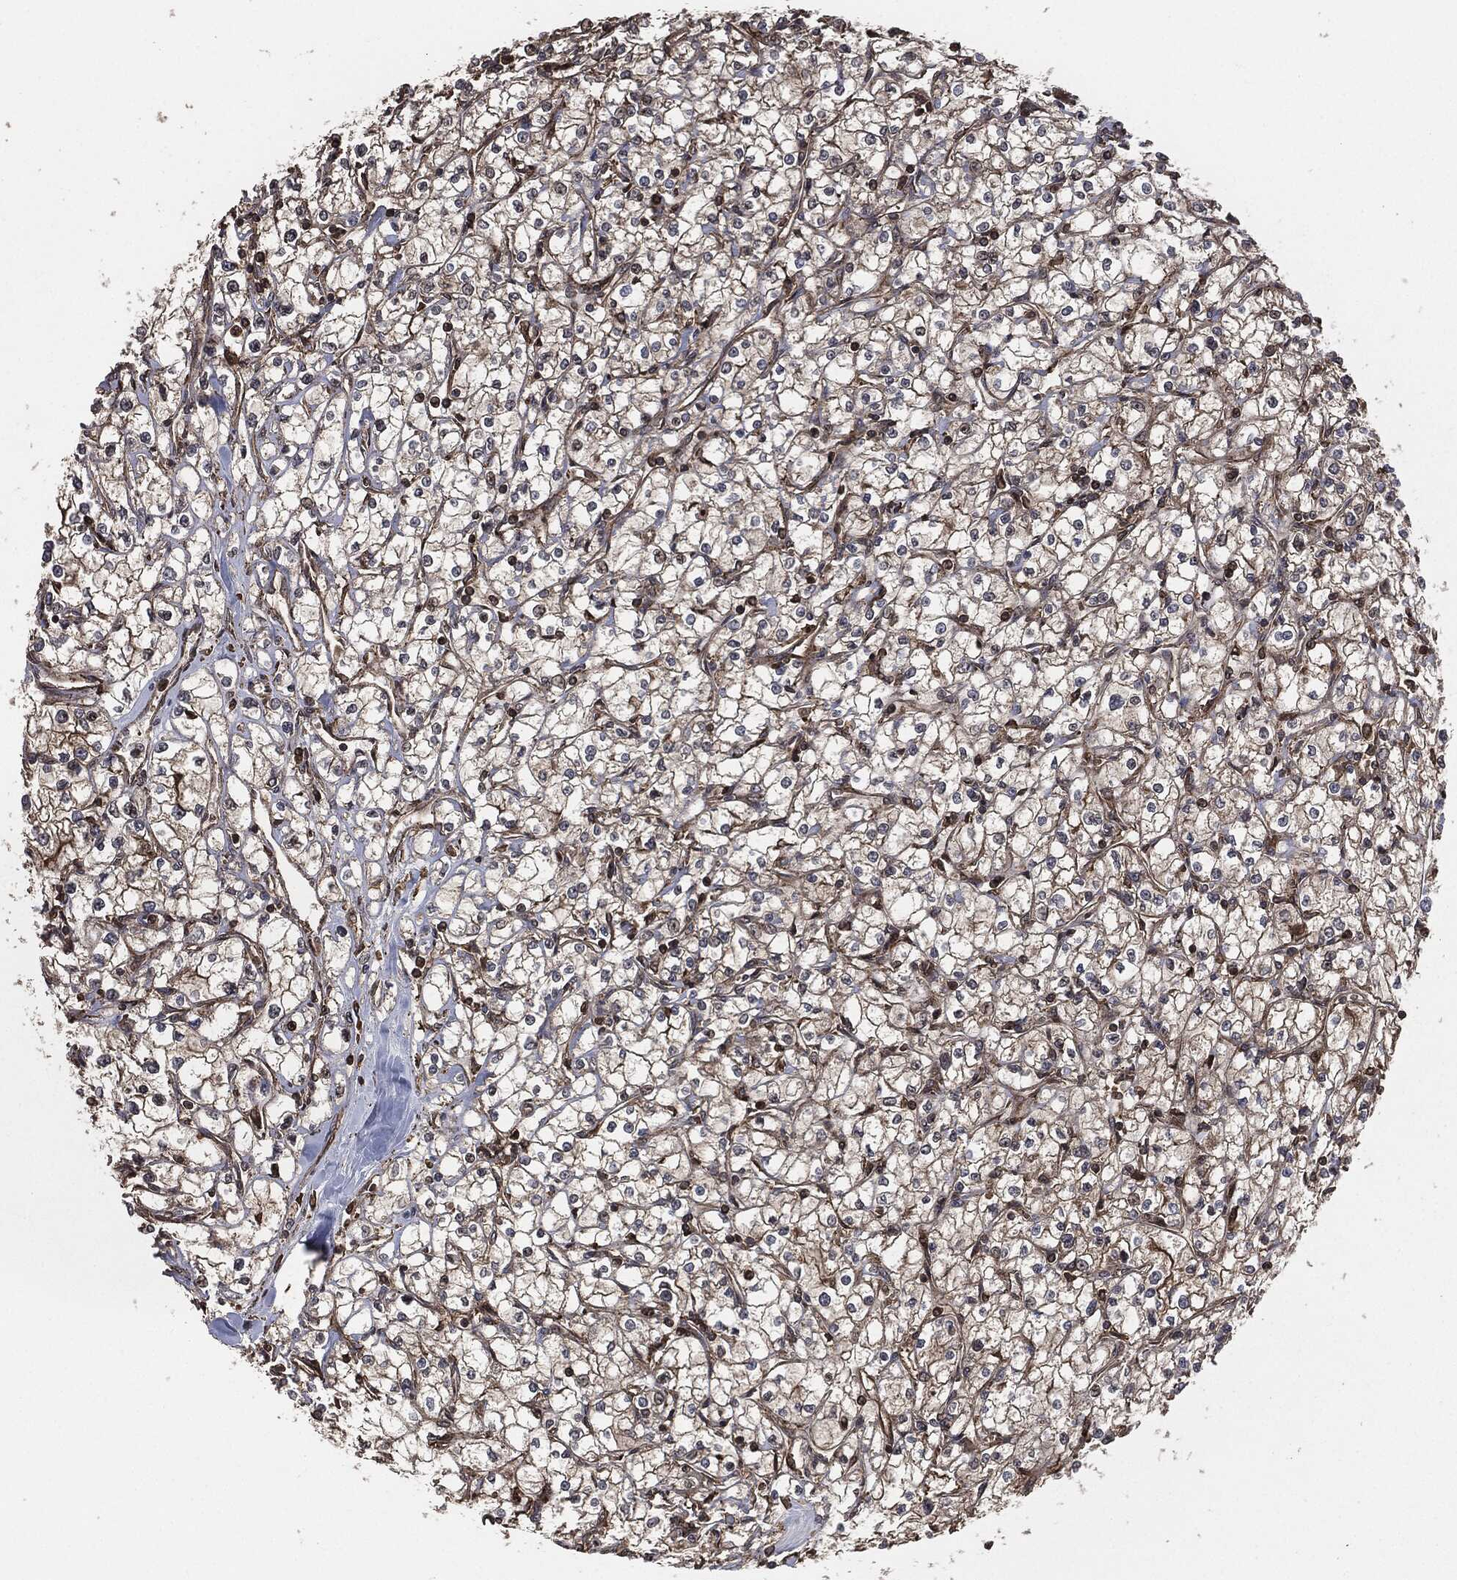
{"staining": {"intensity": "moderate", "quantity": ">75%", "location": "cytoplasmic/membranous"}, "tissue": "renal cancer", "cell_type": "Tumor cells", "image_type": "cancer", "snomed": [{"axis": "morphology", "description": "Adenocarcinoma, NOS"}, {"axis": "topography", "description": "Kidney"}], "caption": "A brown stain labels moderate cytoplasmic/membranous positivity of a protein in human renal adenocarcinoma tumor cells. (DAB (3,3'-diaminobenzidine) IHC with brightfield microscopy, high magnification).", "gene": "IFIT1", "patient": {"sex": "male", "age": 67}}